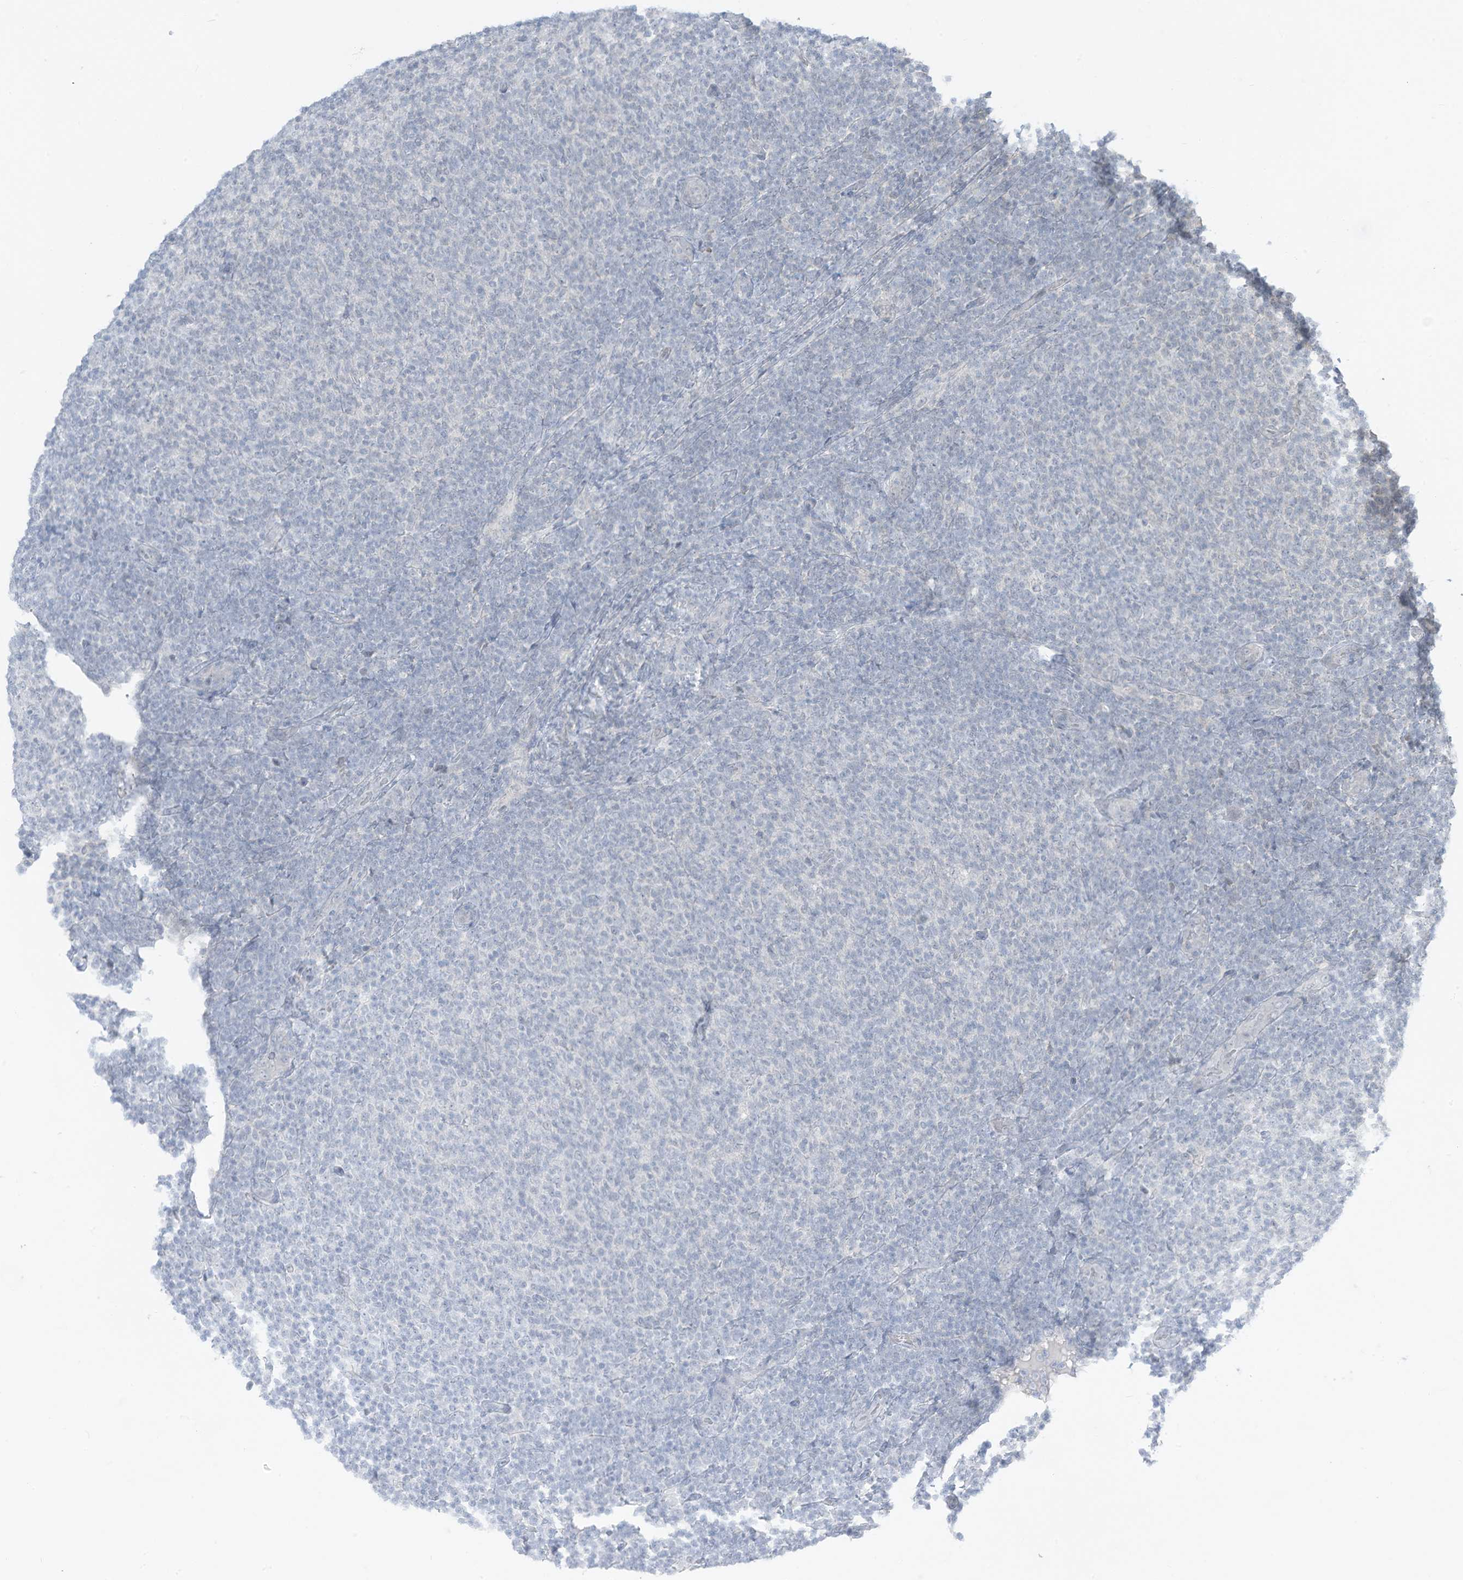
{"staining": {"intensity": "negative", "quantity": "none", "location": "none"}, "tissue": "lymphoma", "cell_type": "Tumor cells", "image_type": "cancer", "snomed": [{"axis": "morphology", "description": "Malignant lymphoma, non-Hodgkin's type, Low grade"}, {"axis": "topography", "description": "Lymph node"}], "caption": "Micrograph shows no protein expression in tumor cells of malignant lymphoma, non-Hodgkin's type (low-grade) tissue.", "gene": "ASPRV1", "patient": {"sex": "male", "age": 66}}